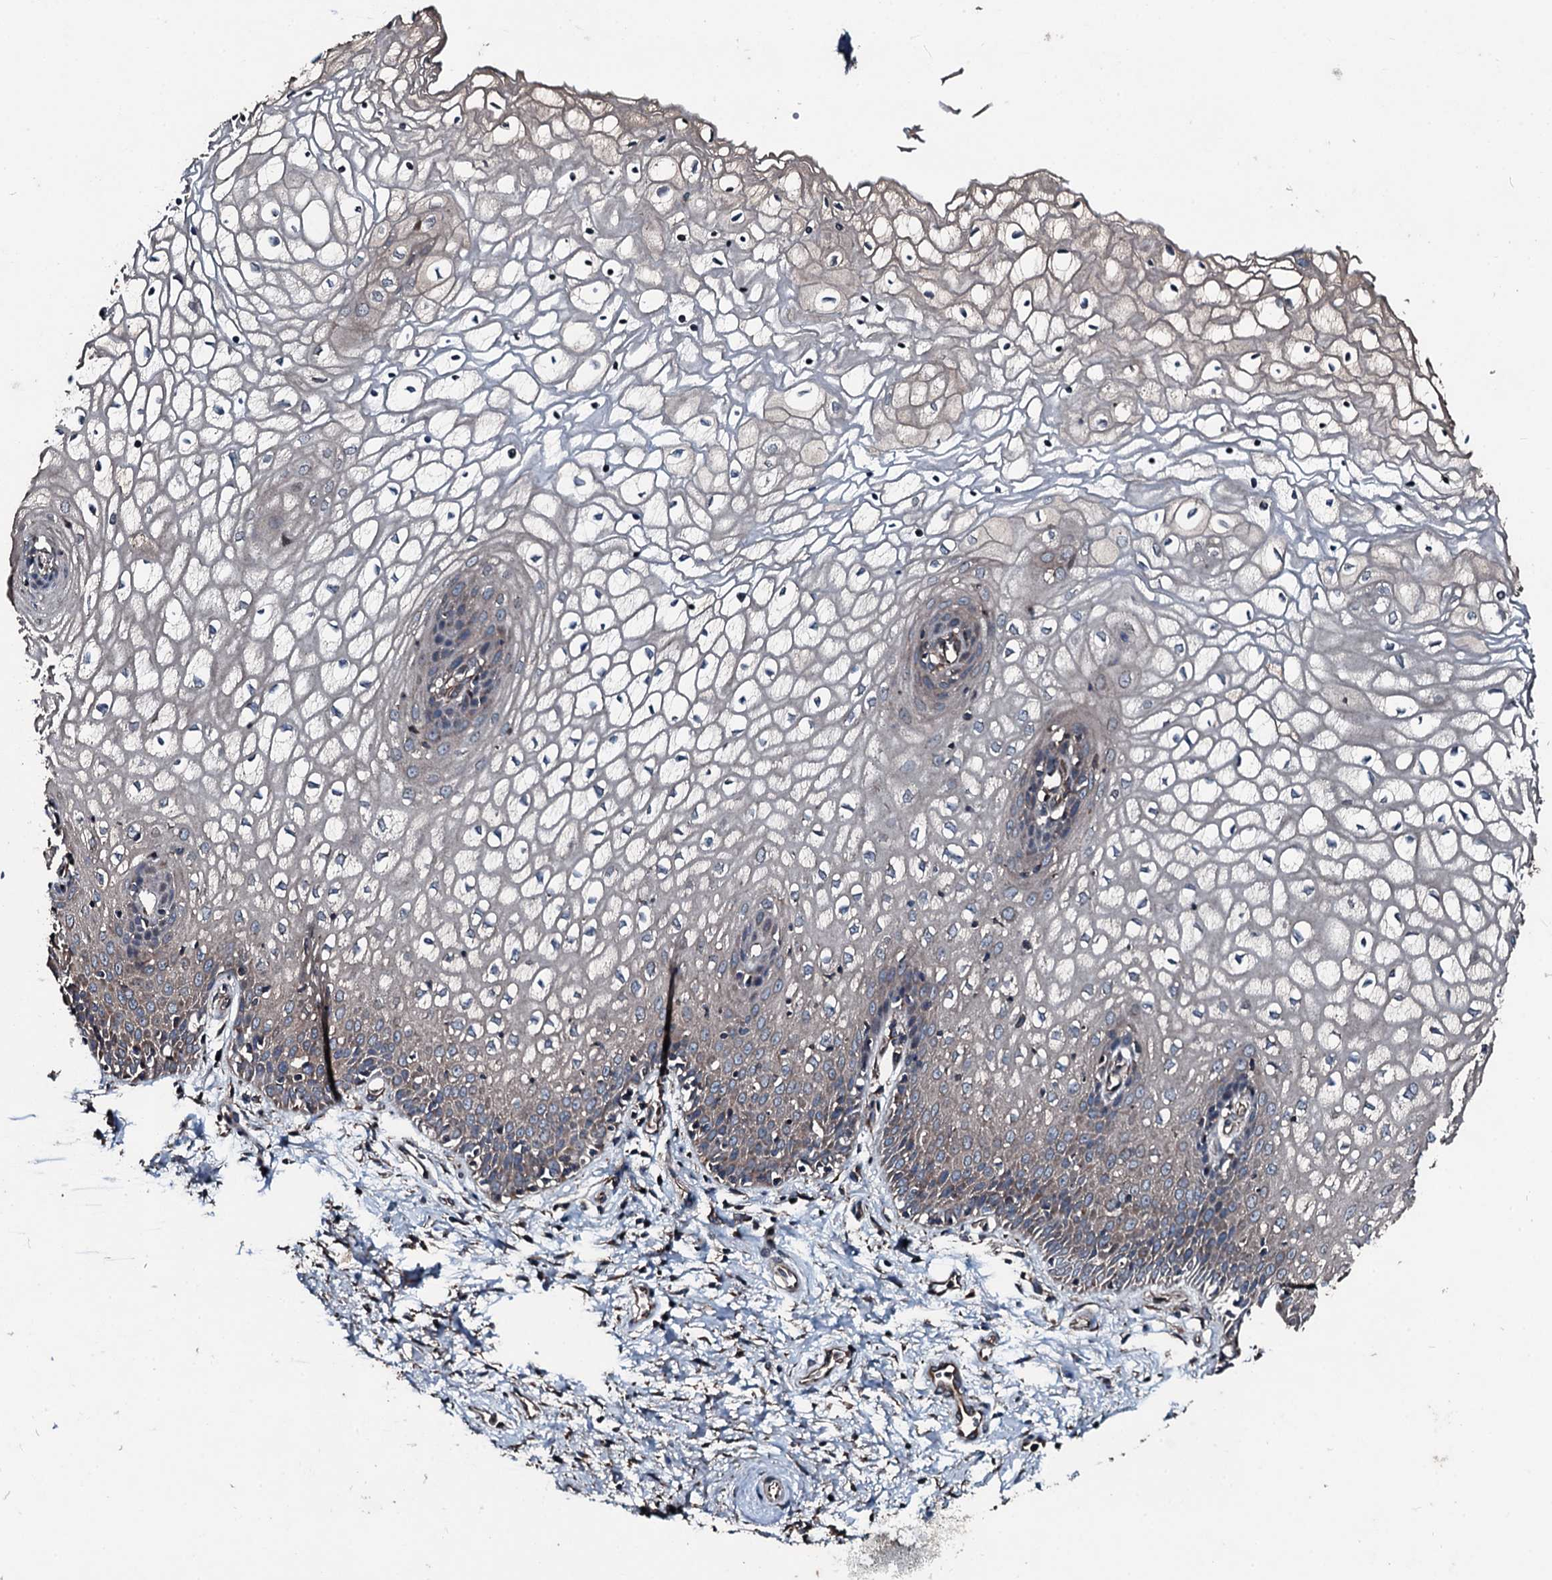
{"staining": {"intensity": "weak", "quantity": "25%-75%", "location": "cytoplasmic/membranous"}, "tissue": "vagina", "cell_type": "Squamous epithelial cells", "image_type": "normal", "snomed": [{"axis": "morphology", "description": "Normal tissue, NOS"}, {"axis": "topography", "description": "Vagina"}], "caption": "This micrograph demonstrates IHC staining of unremarkable human vagina, with low weak cytoplasmic/membranous expression in about 25%-75% of squamous epithelial cells.", "gene": "AARS1", "patient": {"sex": "female", "age": 34}}